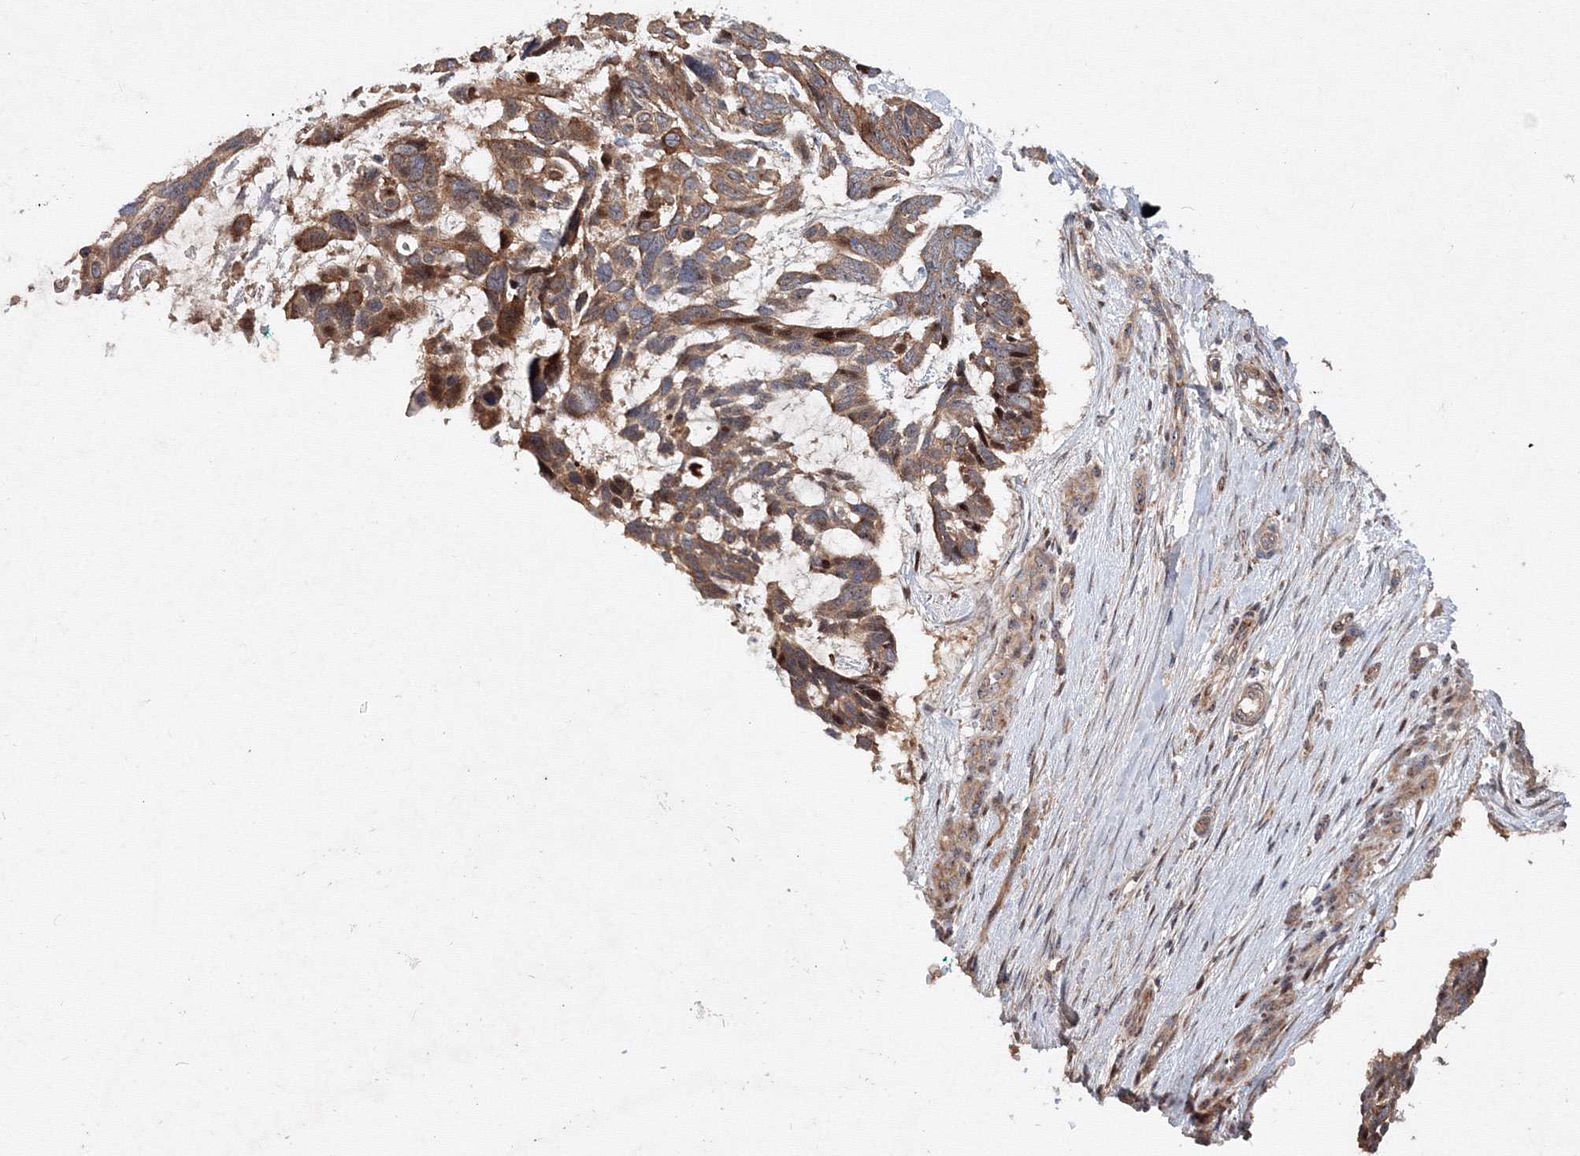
{"staining": {"intensity": "moderate", "quantity": ">75%", "location": "cytoplasmic/membranous"}, "tissue": "skin cancer", "cell_type": "Tumor cells", "image_type": "cancer", "snomed": [{"axis": "morphology", "description": "Basal cell carcinoma"}, {"axis": "topography", "description": "Skin"}], "caption": "Skin cancer (basal cell carcinoma) stained for a protein (brown) shows moderate cytoplasmic/membranous positive positivity in approximately >75% of tumor cells.", "gene": "ANKAR", "patient": {"sex": "male", "age": 88}}